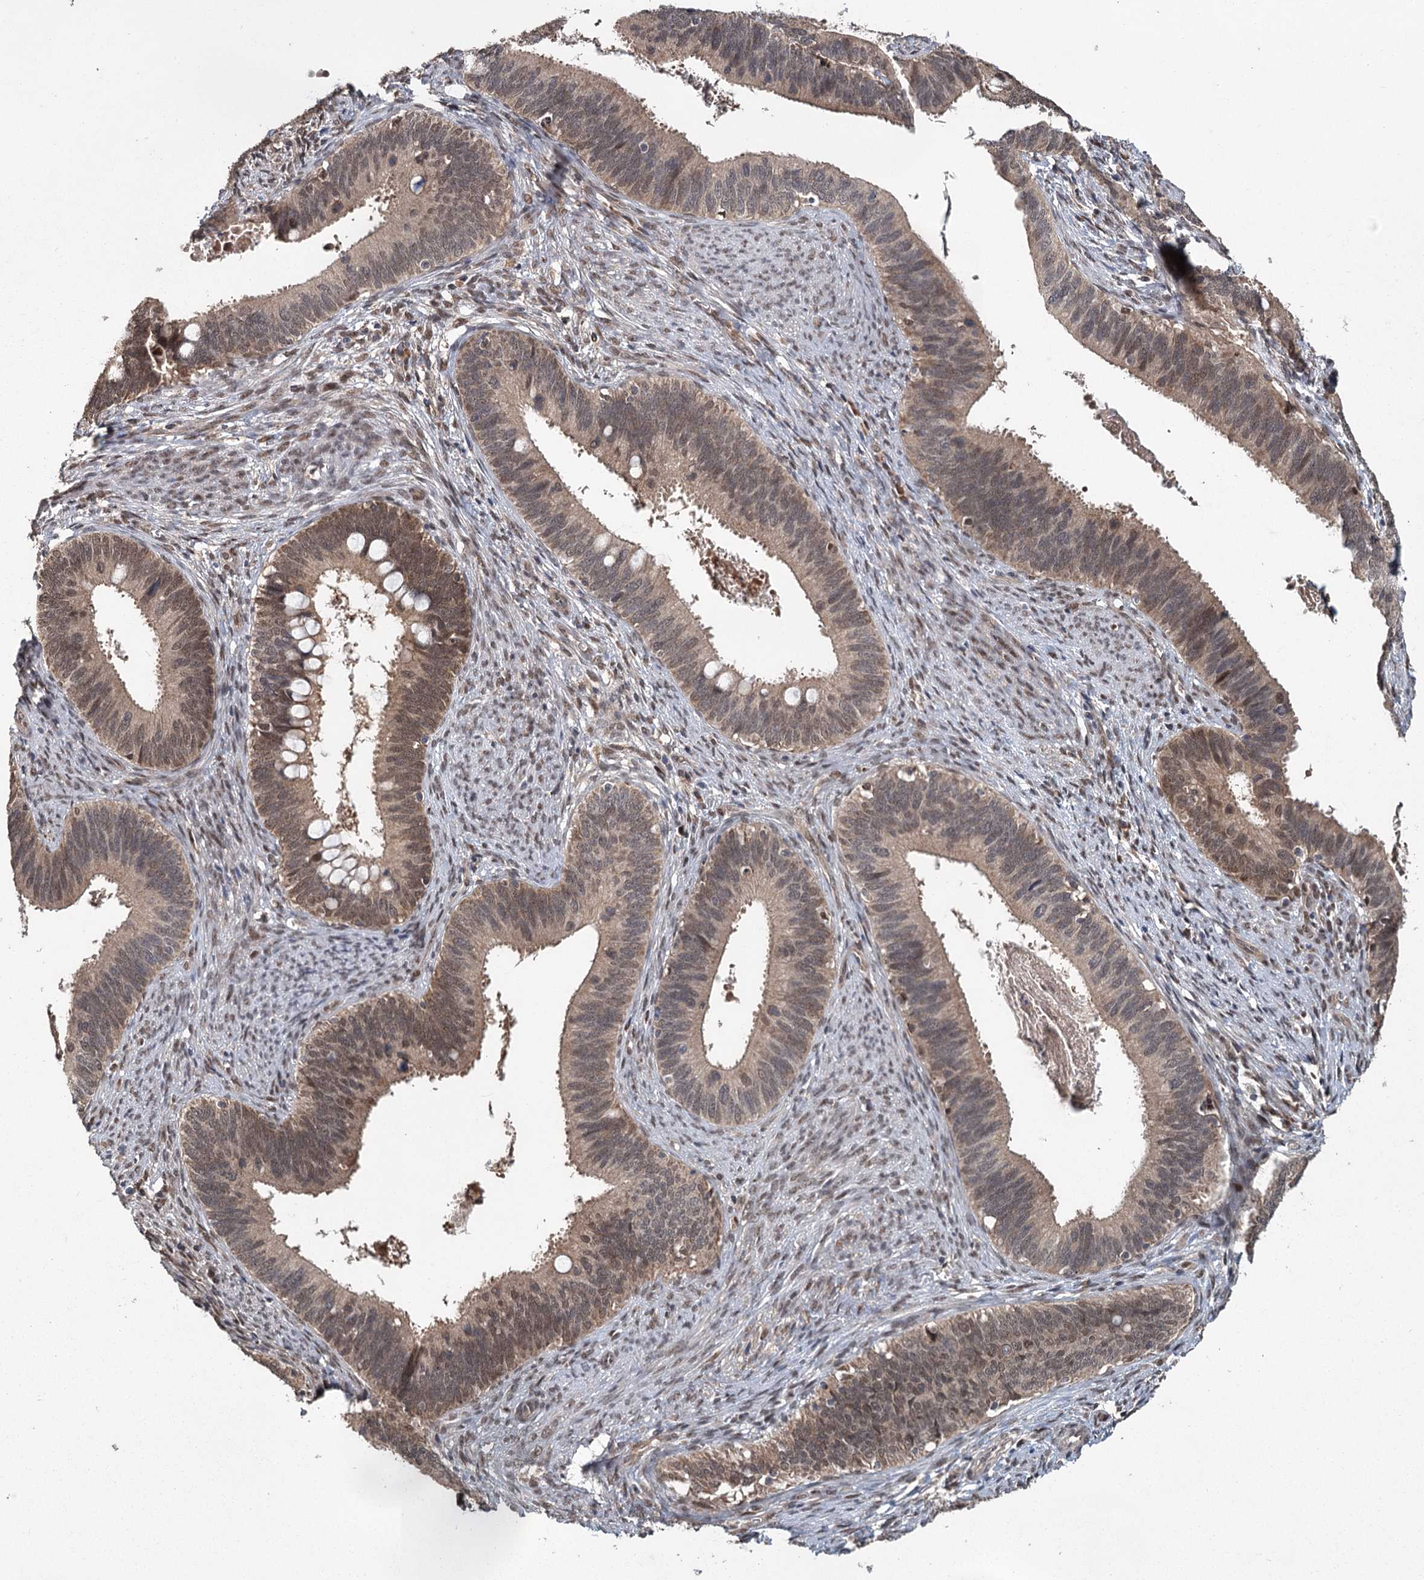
{"staining": {"intensity": "weak", "quantity": "25%-75%", "location": "cytoplasmic/membranous,nuclear"}, "tissue": "cervical cancer", "cell_type": "Tumor cells", "image_type": "cancer", "snomed": [{"axis": "morphology", "description": "Adenocarcinoma, NOS"}, {"axis": "topography", "description": "Cervix"}], "caption": "A photomicrograph showing weak cytoplasmic/membranous and nuclear expression in approximately 25%-75% of tumor cells in adenocarcinoma (cervical), as visualized by brown immunohistochemical staining.", "gene": "MYG1", "patient": {"sex": "female", "age": 42}}